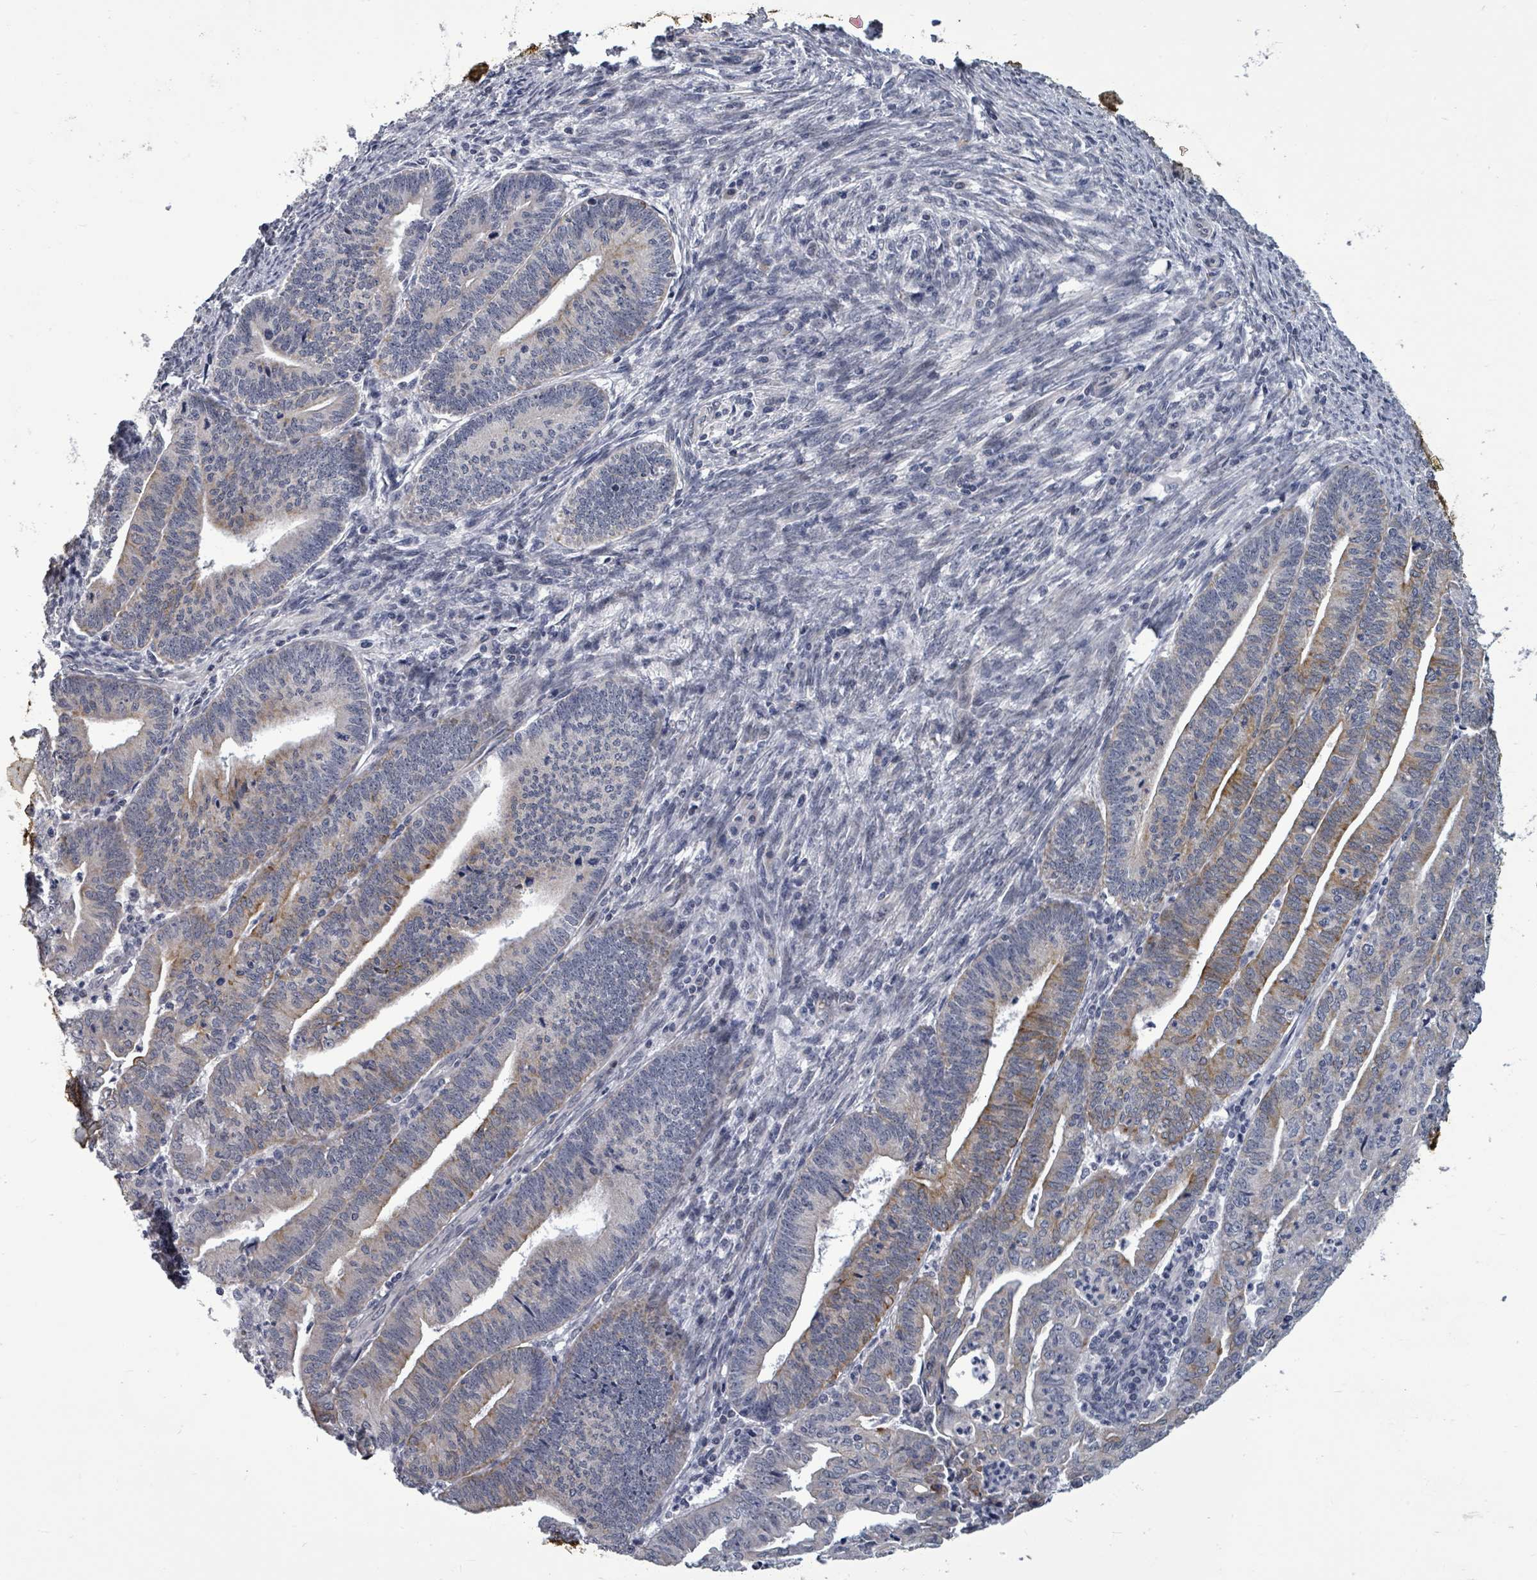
{"staining": {"intensity": "moderate", "quantity": "<25%", "location": "cytoplasmic/membranous"}, "tissue": "endometrial cancer", "cell_type": "Tumor cells", "image_type": "cancer", "snomed": [{"axis": "morphology", "description": "Adenocarcinoma, NOS"}, {"axis": "topography", "description": "Endometrium"}], "caption": "Immunohistochemistry of human endometrial adenocarcinoma shows low levels of moderate cytoplasmic/membranous positivity in about <25% of tumor cells.", "gene": "PTPN20", "patient": {"sex": "female", "age": 60}}